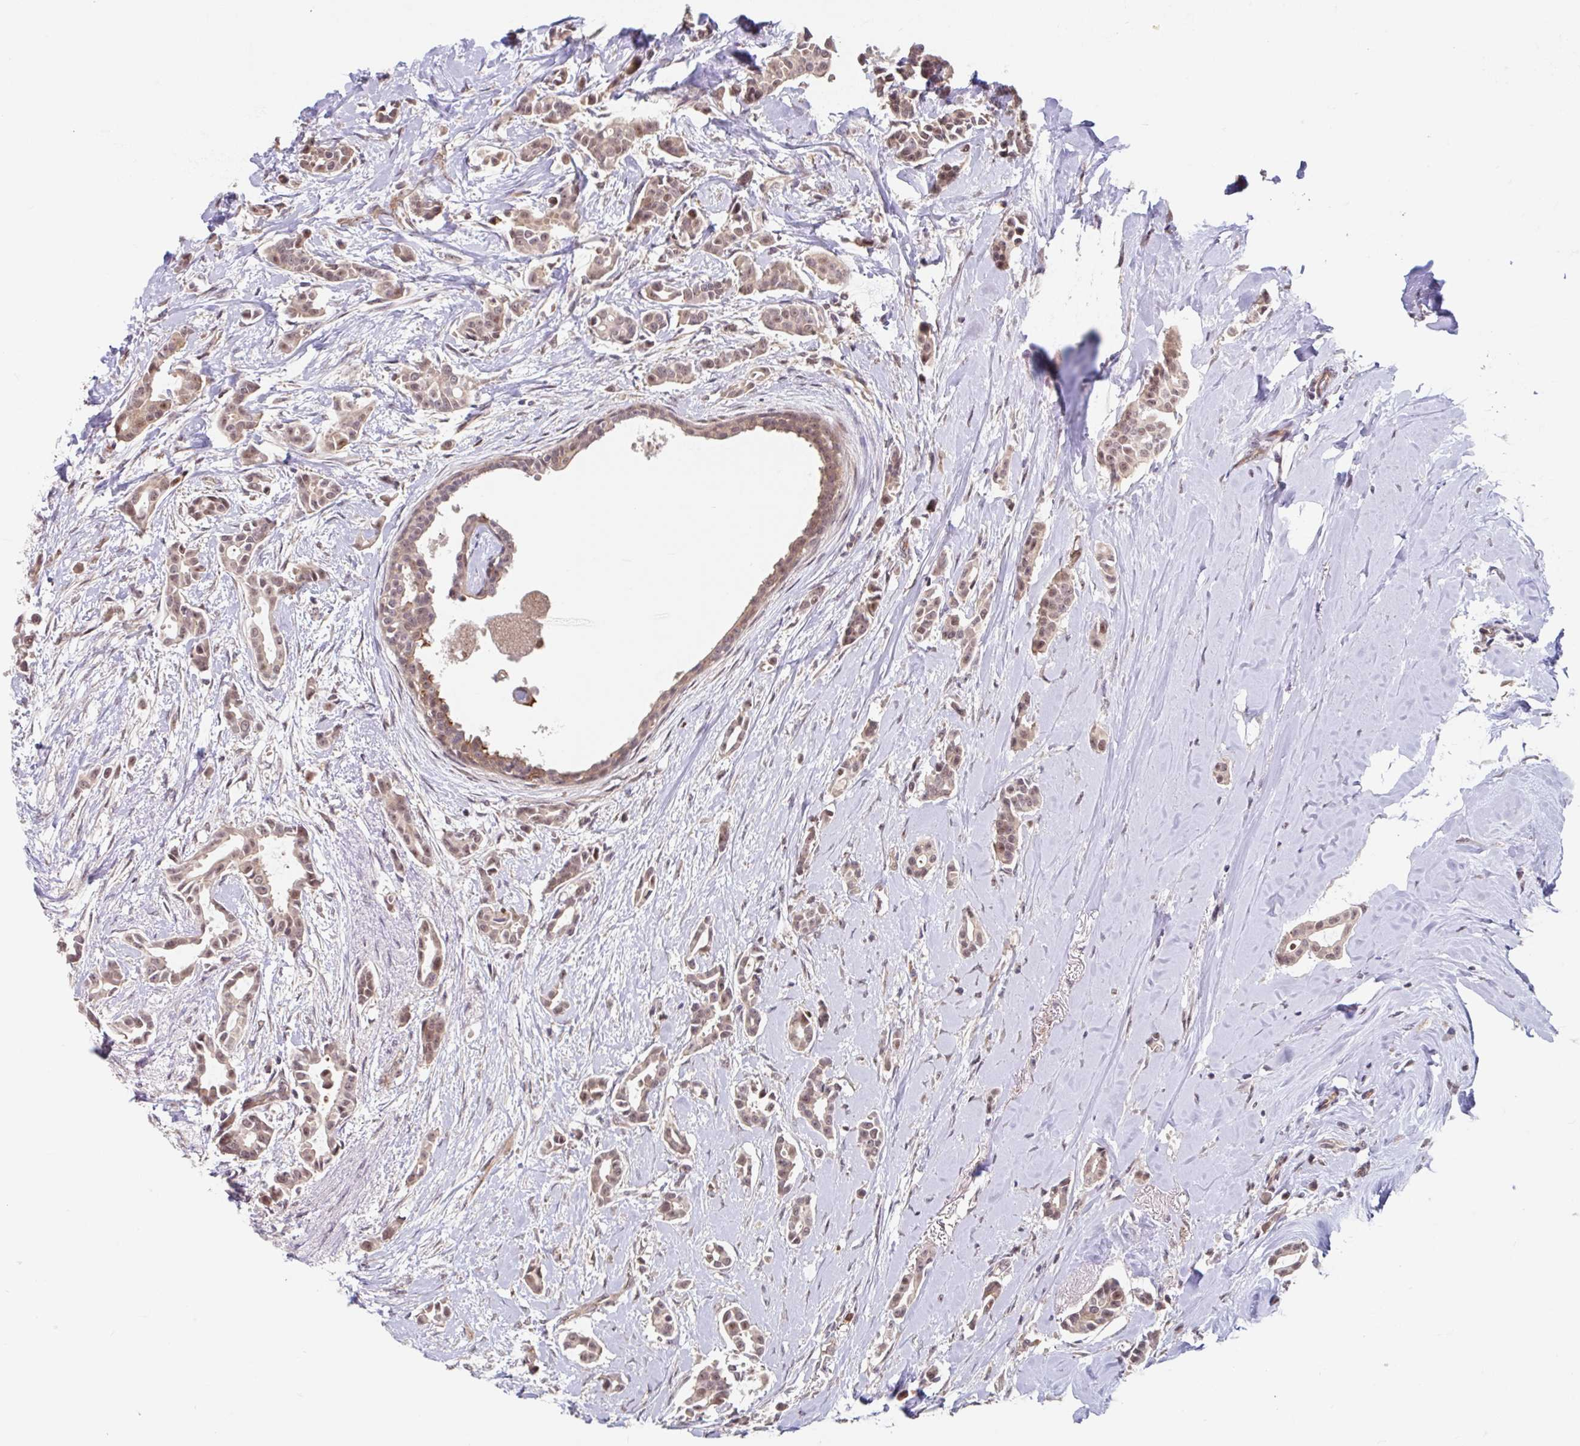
{"staining": {"intensity": "weak", "quantity": ">75%", "location": "cytoplasmic/membranous,nuclear"}, "tissue": "breast cancer", "cell_type": "Tumor cells", "image_type": "cancer", "snomed": [{"axis": "morphology", "description": "Duct carcinoma"}, {"axis": "topography", "description": "Breast"}], "caption": "Breast cancer (invasive ductal carcinoma) tissue demonstrates weak cytoplasmic/membranous and nuclear expression in approximately >75% of tumor cells The protein is stained brown, and the nuclei are stained in blue (DAB (3,3'-diaminobenzidine) IHC with brightfield microscopy, high magnification).", "gene": "STYXL1", "patient": {"sex": "female", "age": 64}}